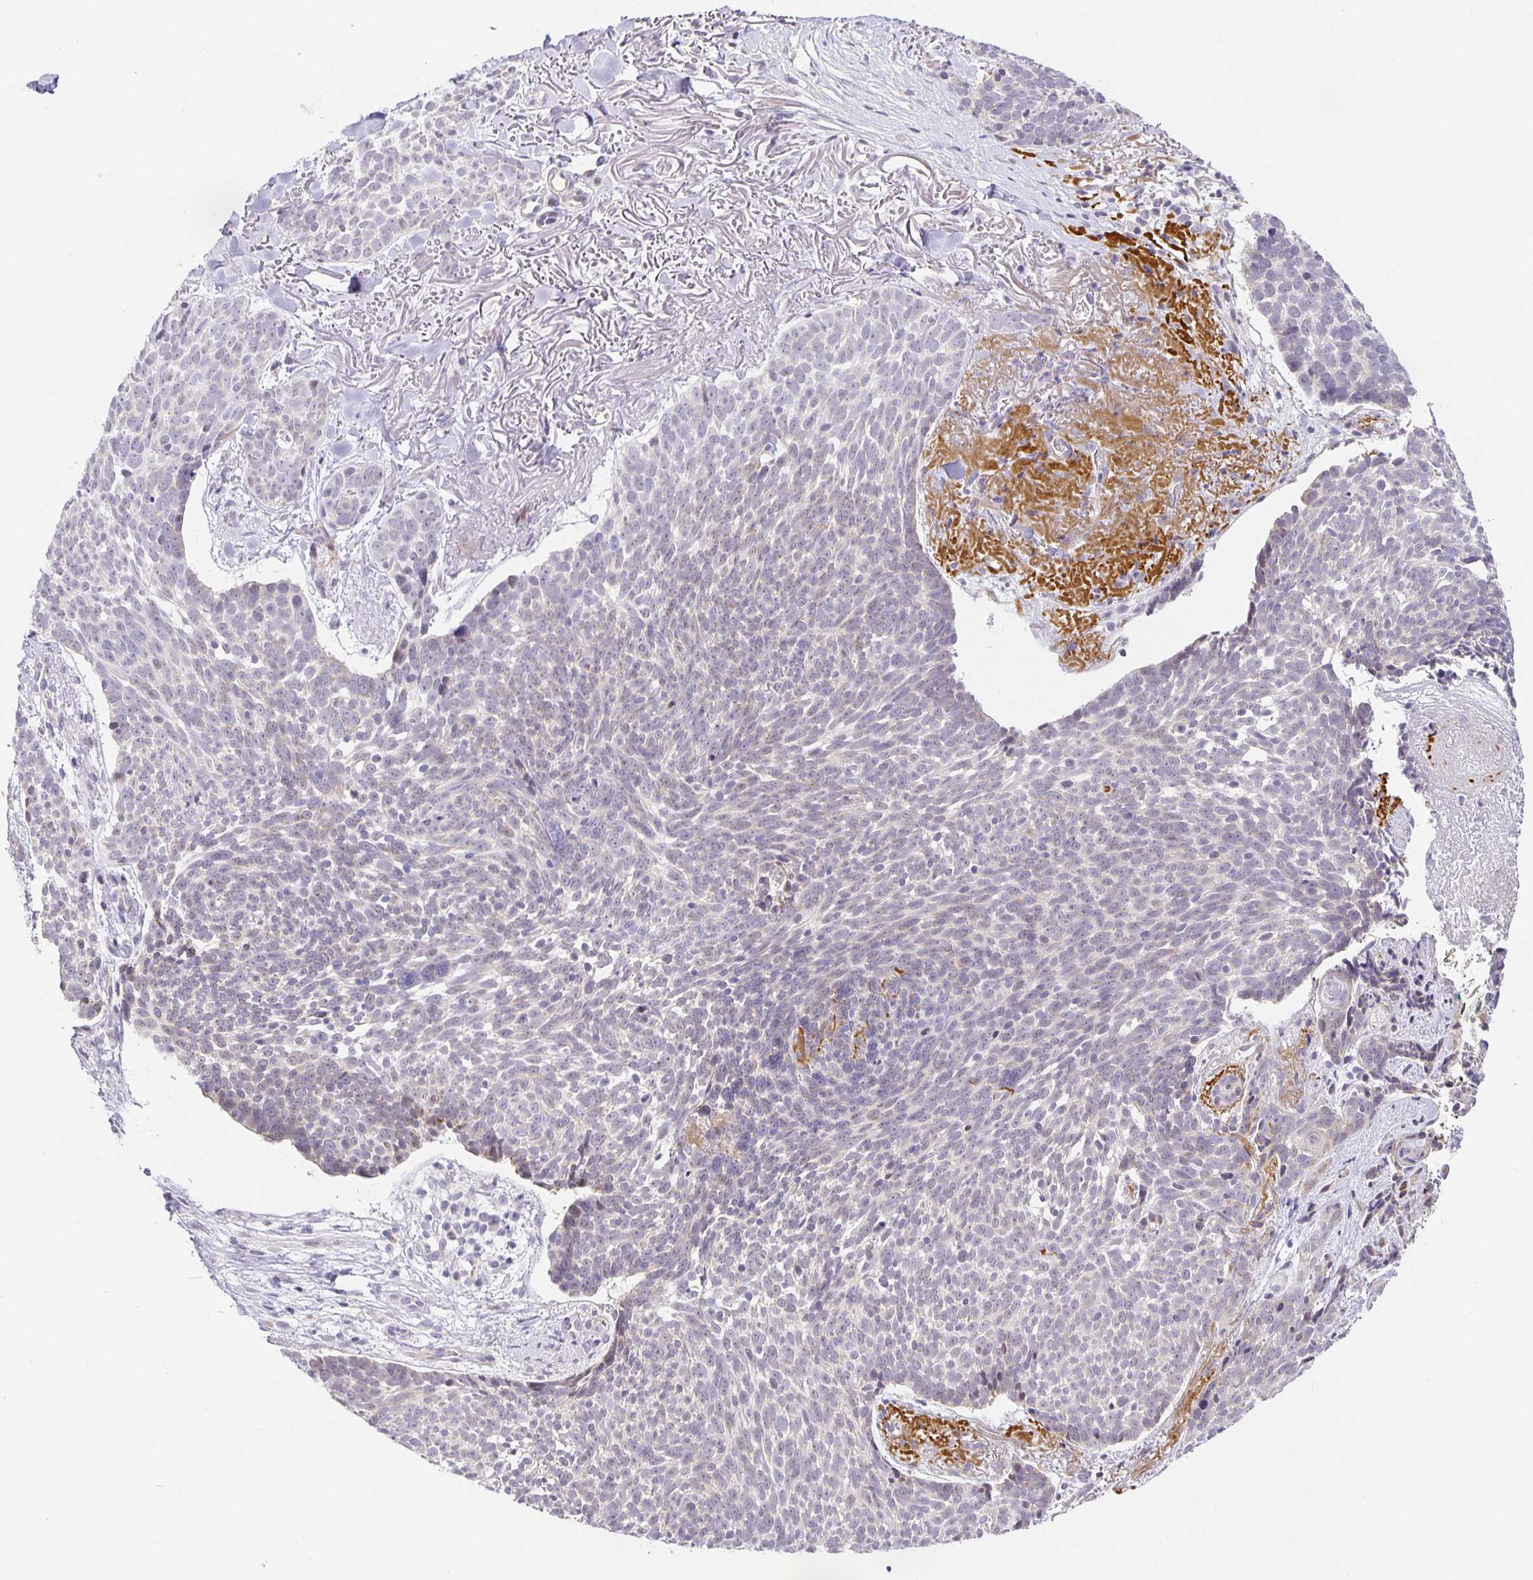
{"staining": {"intensity": "negative", "quantity": "none", "location": "none"}, "tissue": "skin cancer", "cell_type": "Tumor cells", "image_type": "cancer", "snomed": [{"axis": "morphology", "description": "Basal cell carcinoma"}, {"axis": "morphology", "description": "BCC, high aggressive"}, {"axis": "topography", "description": "Skin"}], "caption": "The immunohistochemistry histopathology image has no significant positivity in tumor cells of skin bcc,  high aggressive tissue.", "gene": "TJP3", "patient": {"sex": "female", "age": 86}}